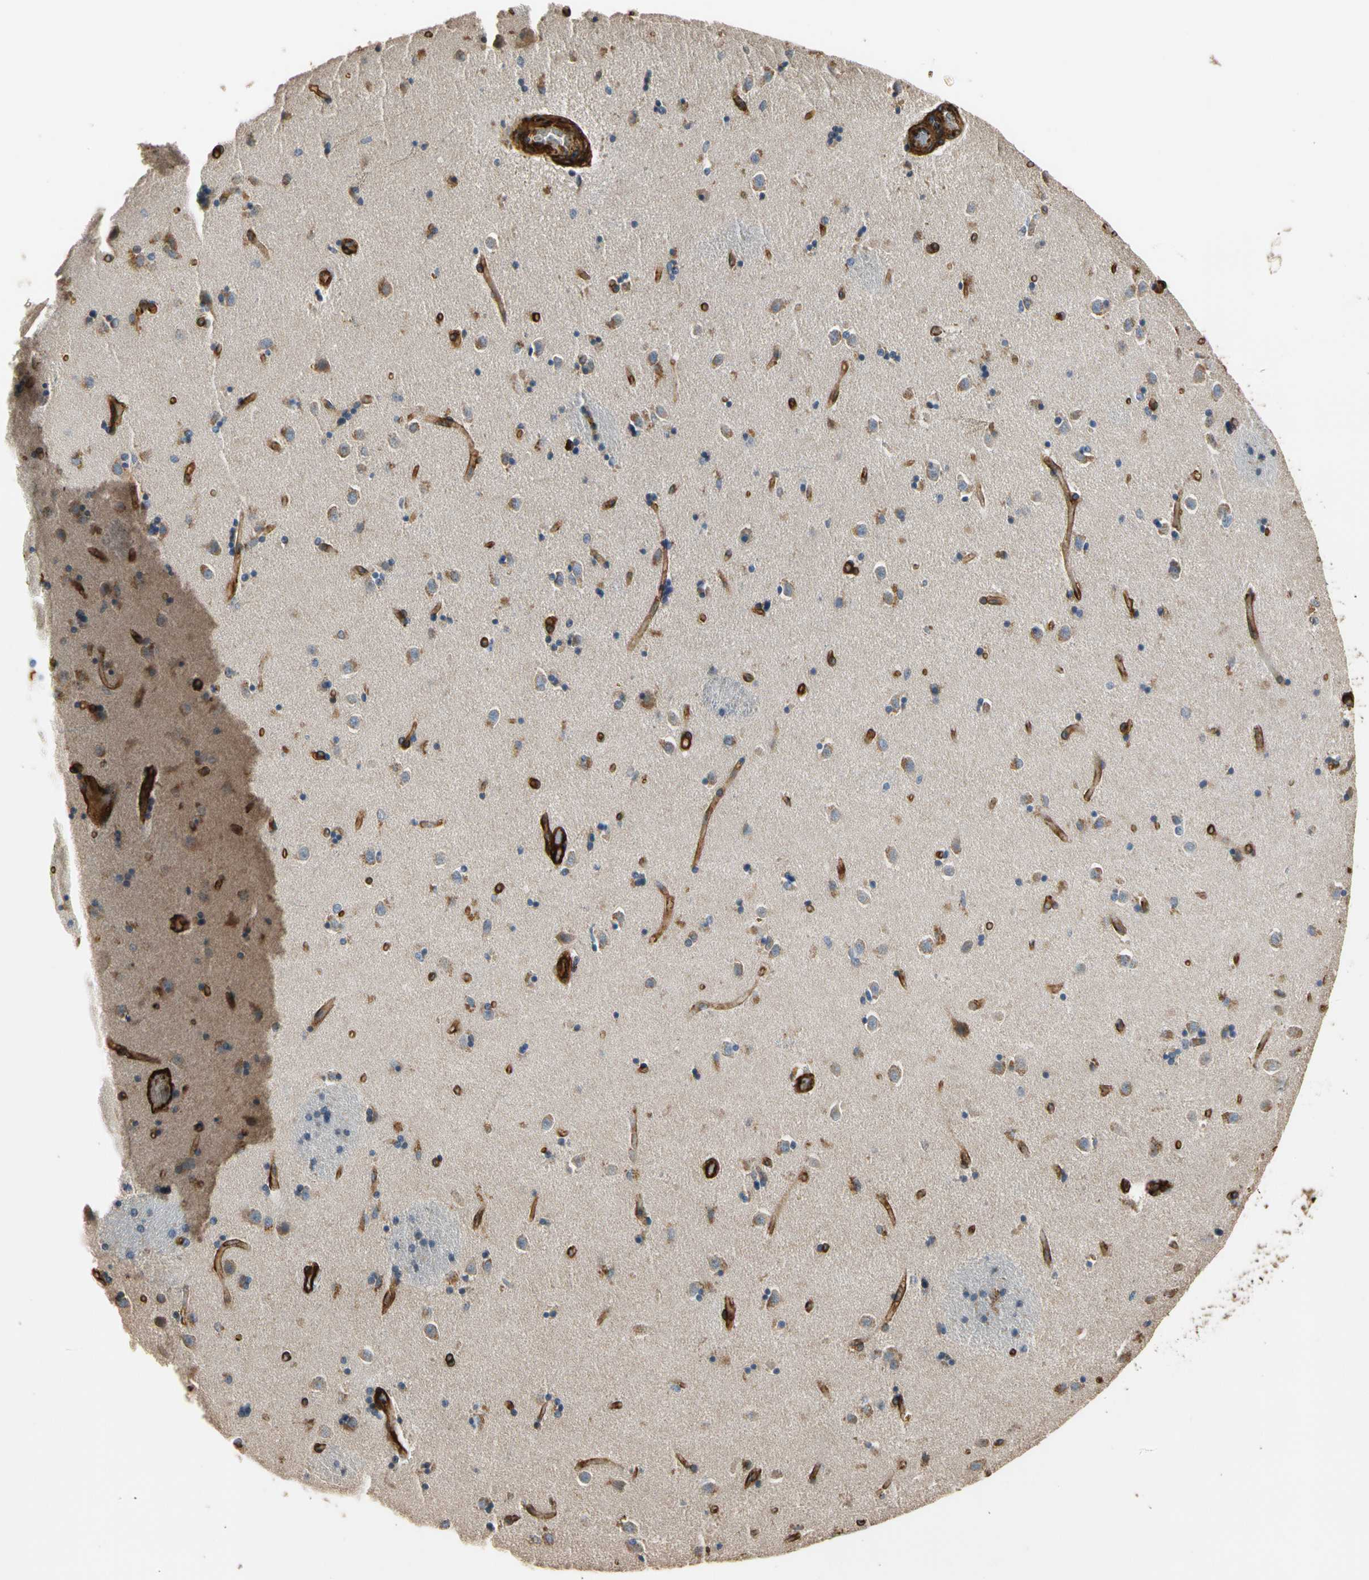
{"staining": {"intensity": "moderate", "quantity": "25%-75%", "location": "cytoplasmic/membranous"}, "tissue": "caudate", "cell_type": "Glial cells", "image_type": "normal", "snomed": [{"axis": "morphology", "description": "Normal tissue, NOS"}, {"axis": "topography", "description": "Lateral ventricle wall"}], "caption": "Unremarkable caudate was stained to show a protein in brown. There is medium levels of moderate cytoplasmic/membranous staining in approximately 25%-75% of glial cells.", "gene": "SUSD2", "patient": {"sex": "female", "age": 54}}